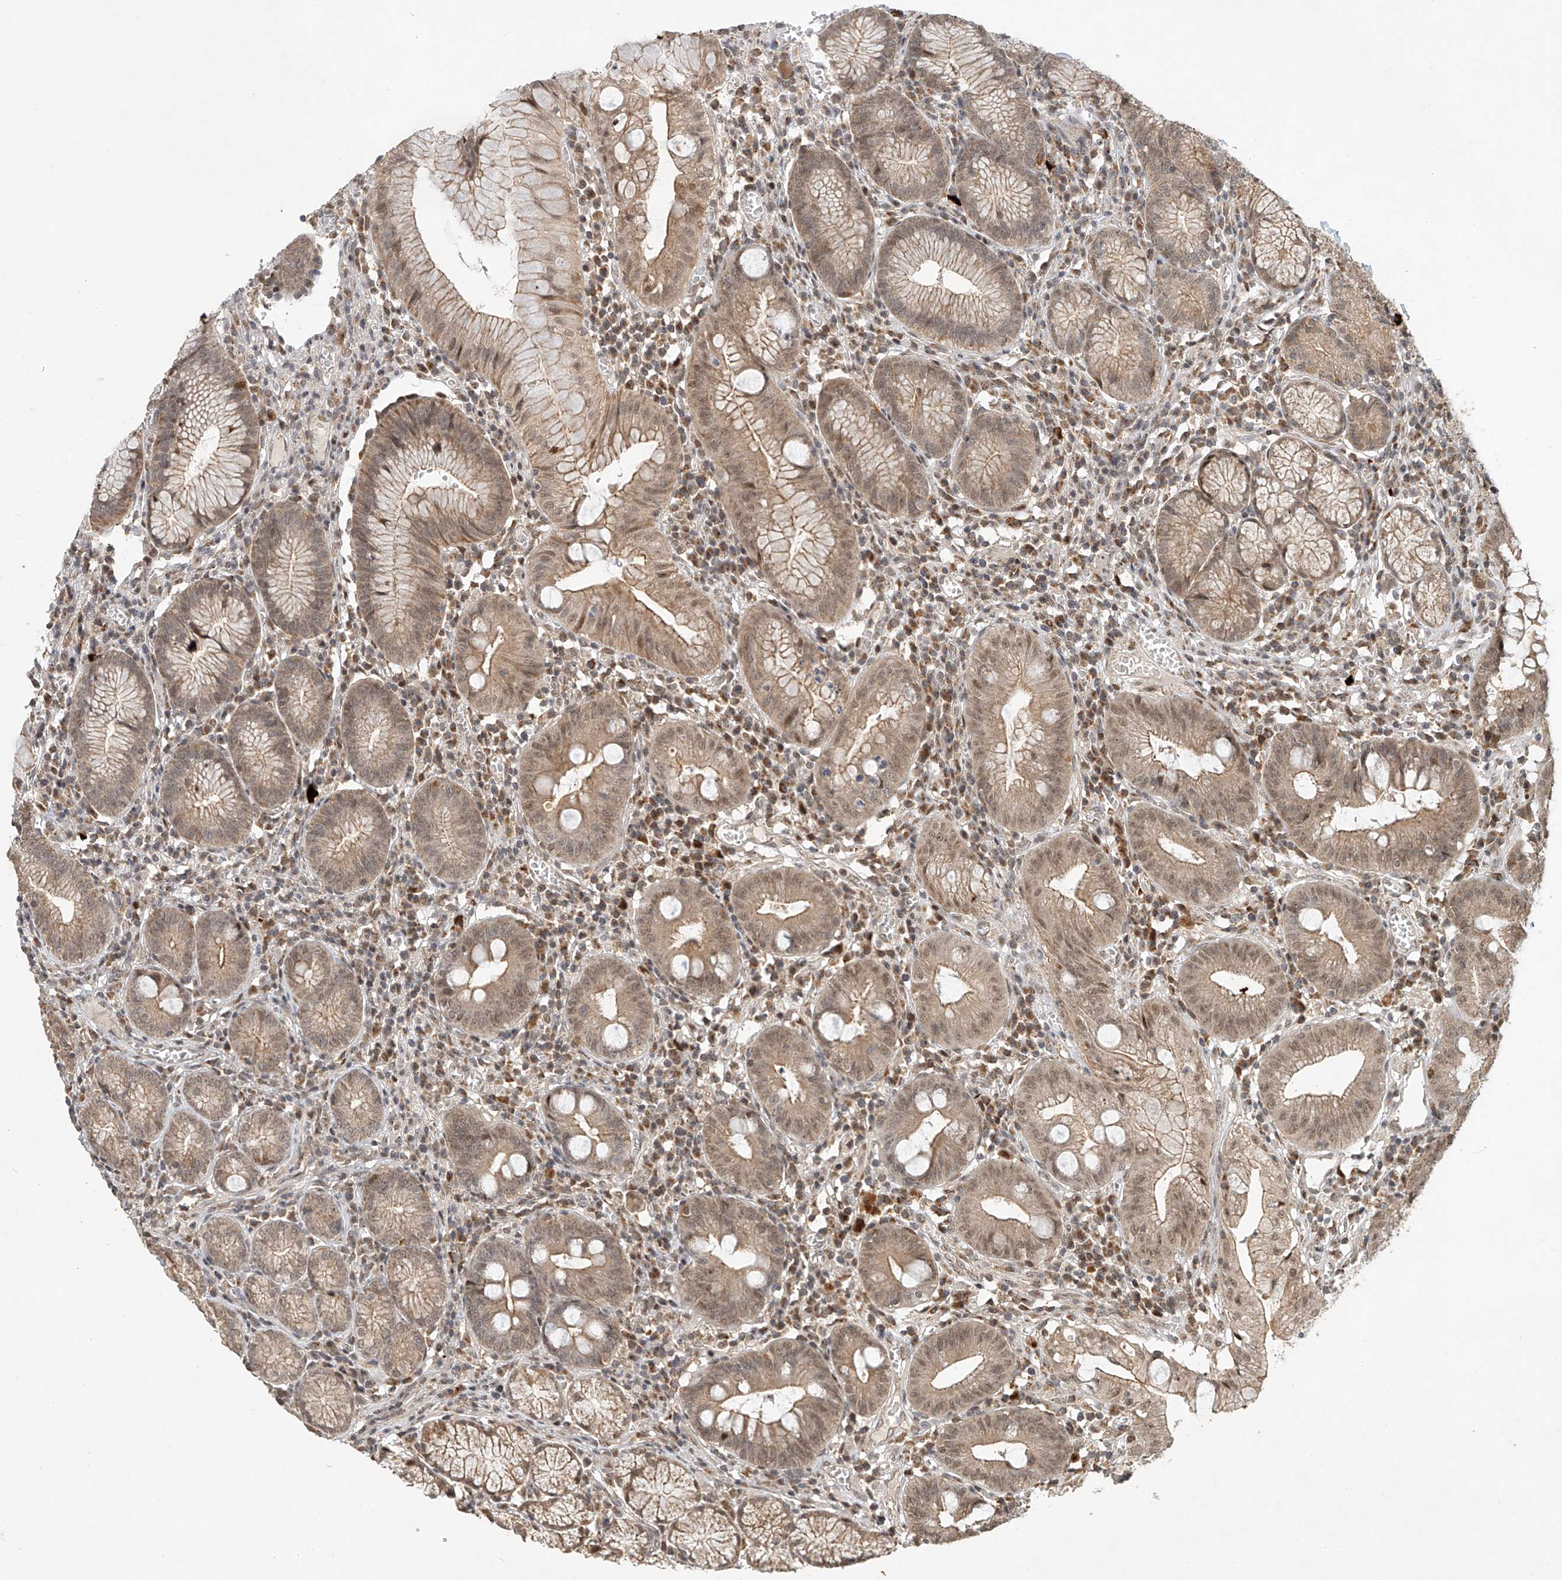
{"staining": {"intensity": "moderate", "quantity": ">75%", "location": "cytoplasmic/membranous,nuclear"}, "tissue": "stomach", "cell_type": "Glandular cells", "image_type": "normal", "snomed": [{"axis": "morphology", "description": "Normal tissue, NOS"}, {"axis": "topography", "description": "Stomach"}], "caption": "The micrograph exhibits immunohistochemical staining of unremarkable stomach. There is moderate cytoplasmic/membranous,nuclear expression is present in about >75% of glandular cells.", "gene": "SYTL3", "patient": {"sex": "male", "age": 55}}